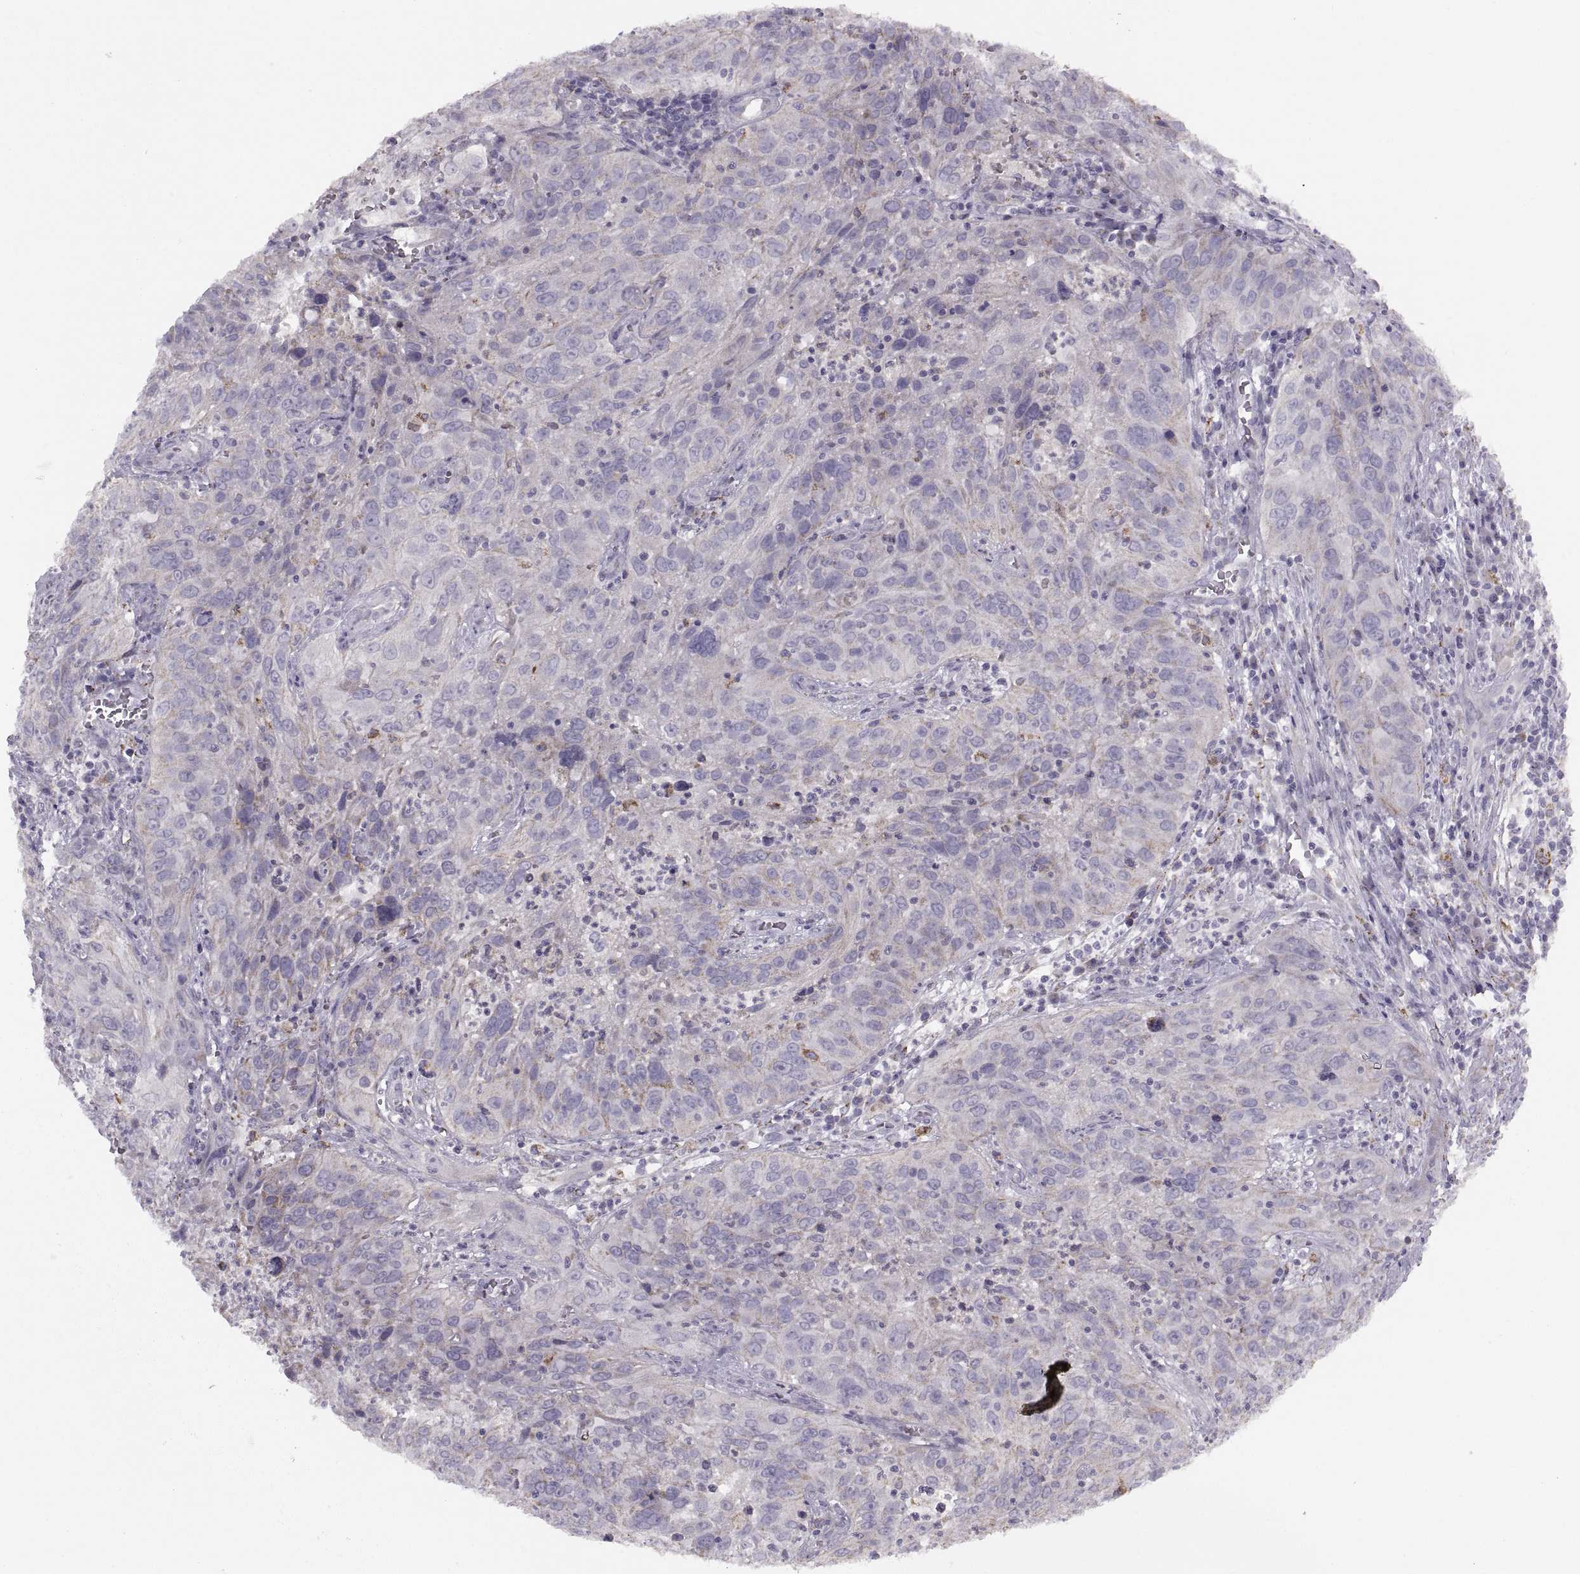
{"staining": {"intensity": "moderate", "quantity": "<25%", "location": "cytoplasmic/membranous"}, "tissue": "cervical cancer", "cell_type": "Tumor cells", "image_type": "cancer", "snomed": [{"axis": "morphology", "description": "Squamous cell carcinoma, NOS"}, {"axis": "topography", "description": "Cervix"}], "caption": "Protein expression analysis of human squamous cell carcinoma (cervical) reveals moderate cytoplasmic/membranous staining in about <25% of tumor cells. (DAB (3,3'-diaminobenzidine) IHC with brightfield microscopy, high magnification).", "gene": "PIERCE1", "patient": {"sex": "female", "age": 32}}